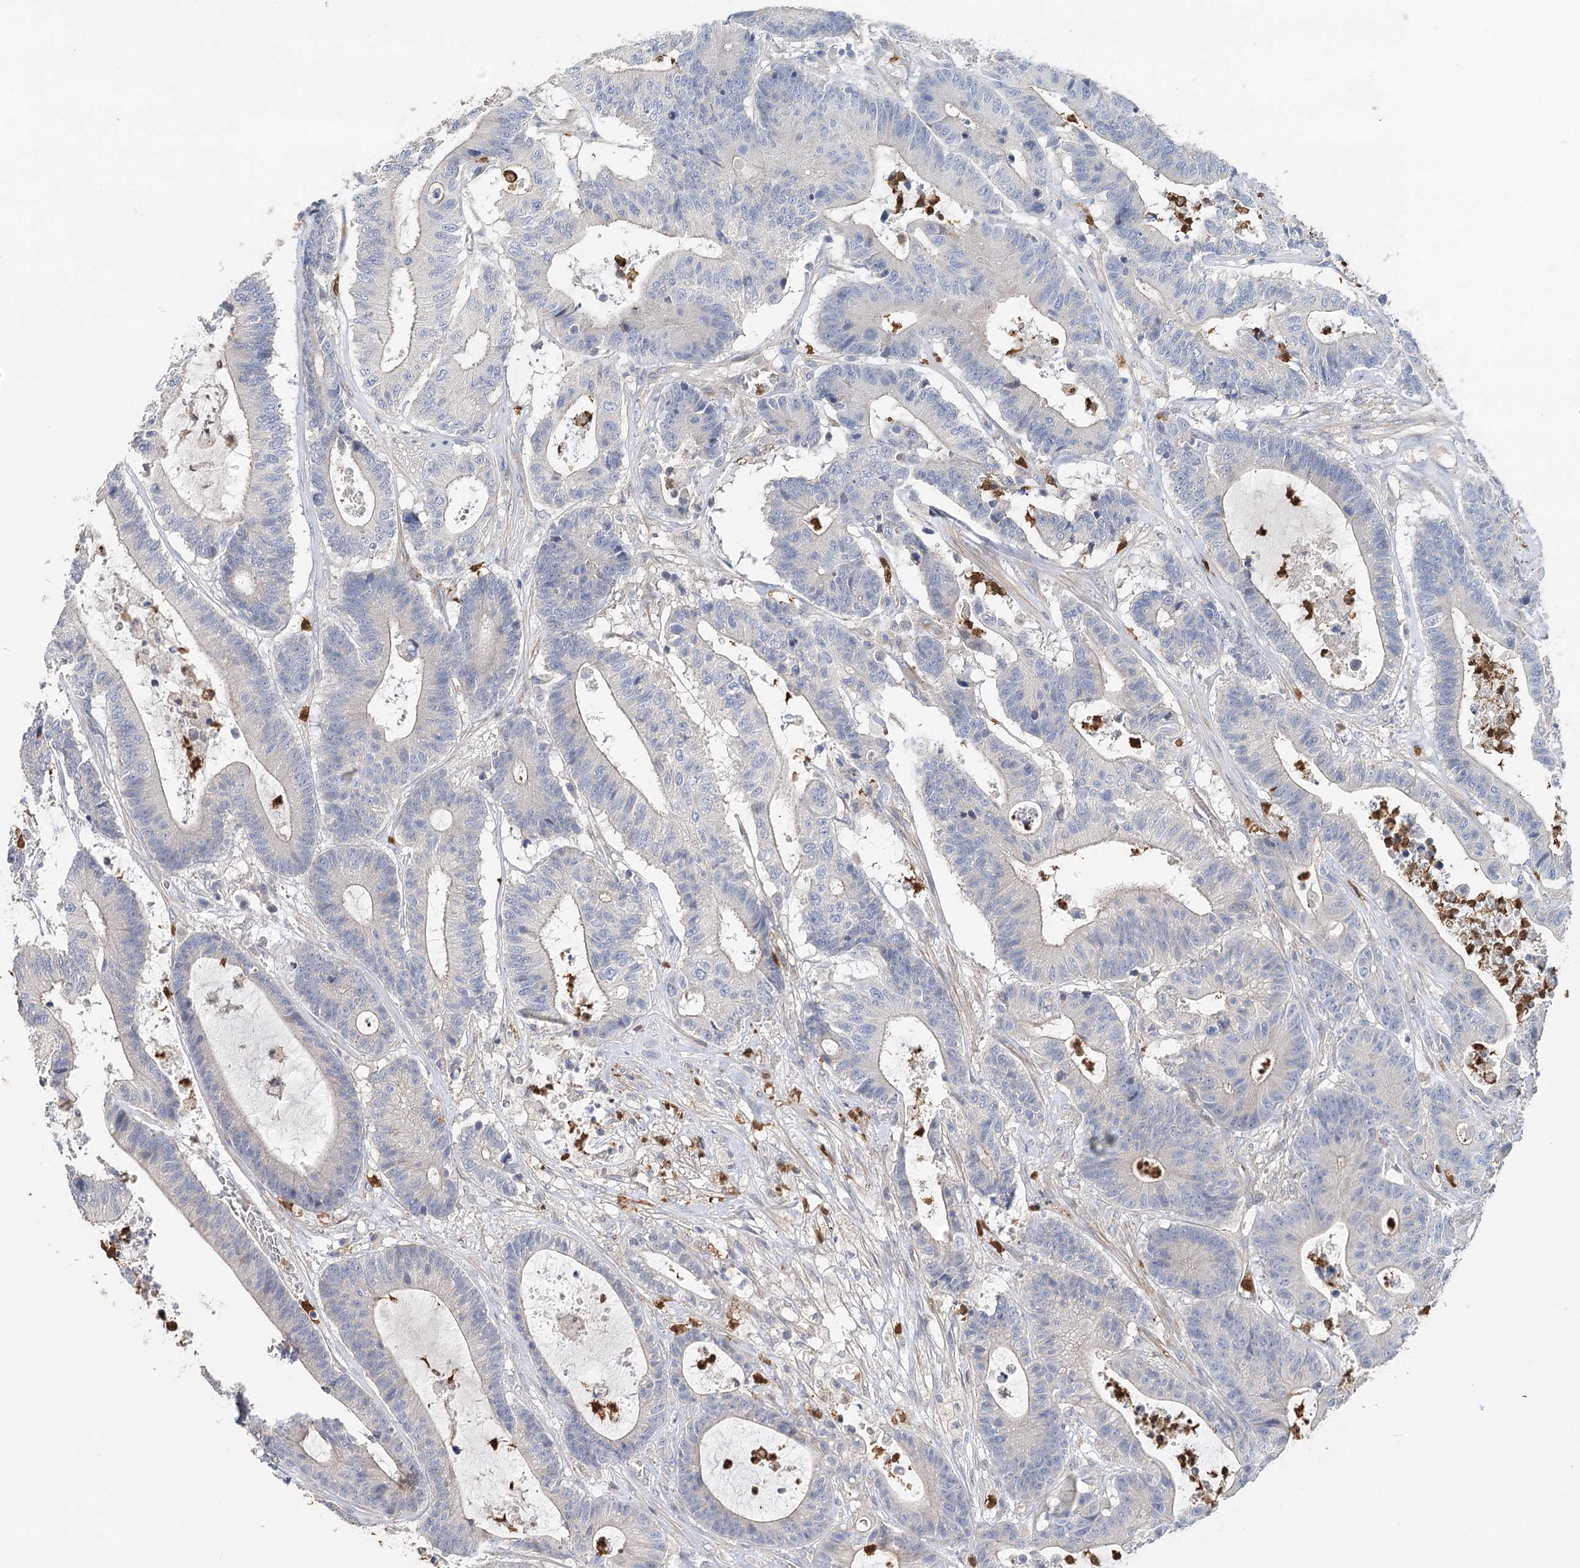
{"staining": {"intensity": "negative", "quantity": "none", "location": "none"}, "tissue": "colorectal cancer", "cell_type": "Tumor cells", "image_type": "cancer", "snomed": [{"axis": "morphology", "description": "Adenocarcinoma, NOS"}, {"axis": "topography", "description": "Colon"}], "caption": "This photomicrograph is of colorectal cancer stained with IHC to label a protein in brown with the nuclei are counter-stained blue. There is no expression in tumor cells.", "gene": "EPB41L5", "patient": {"sex": "female", "age": 84}}